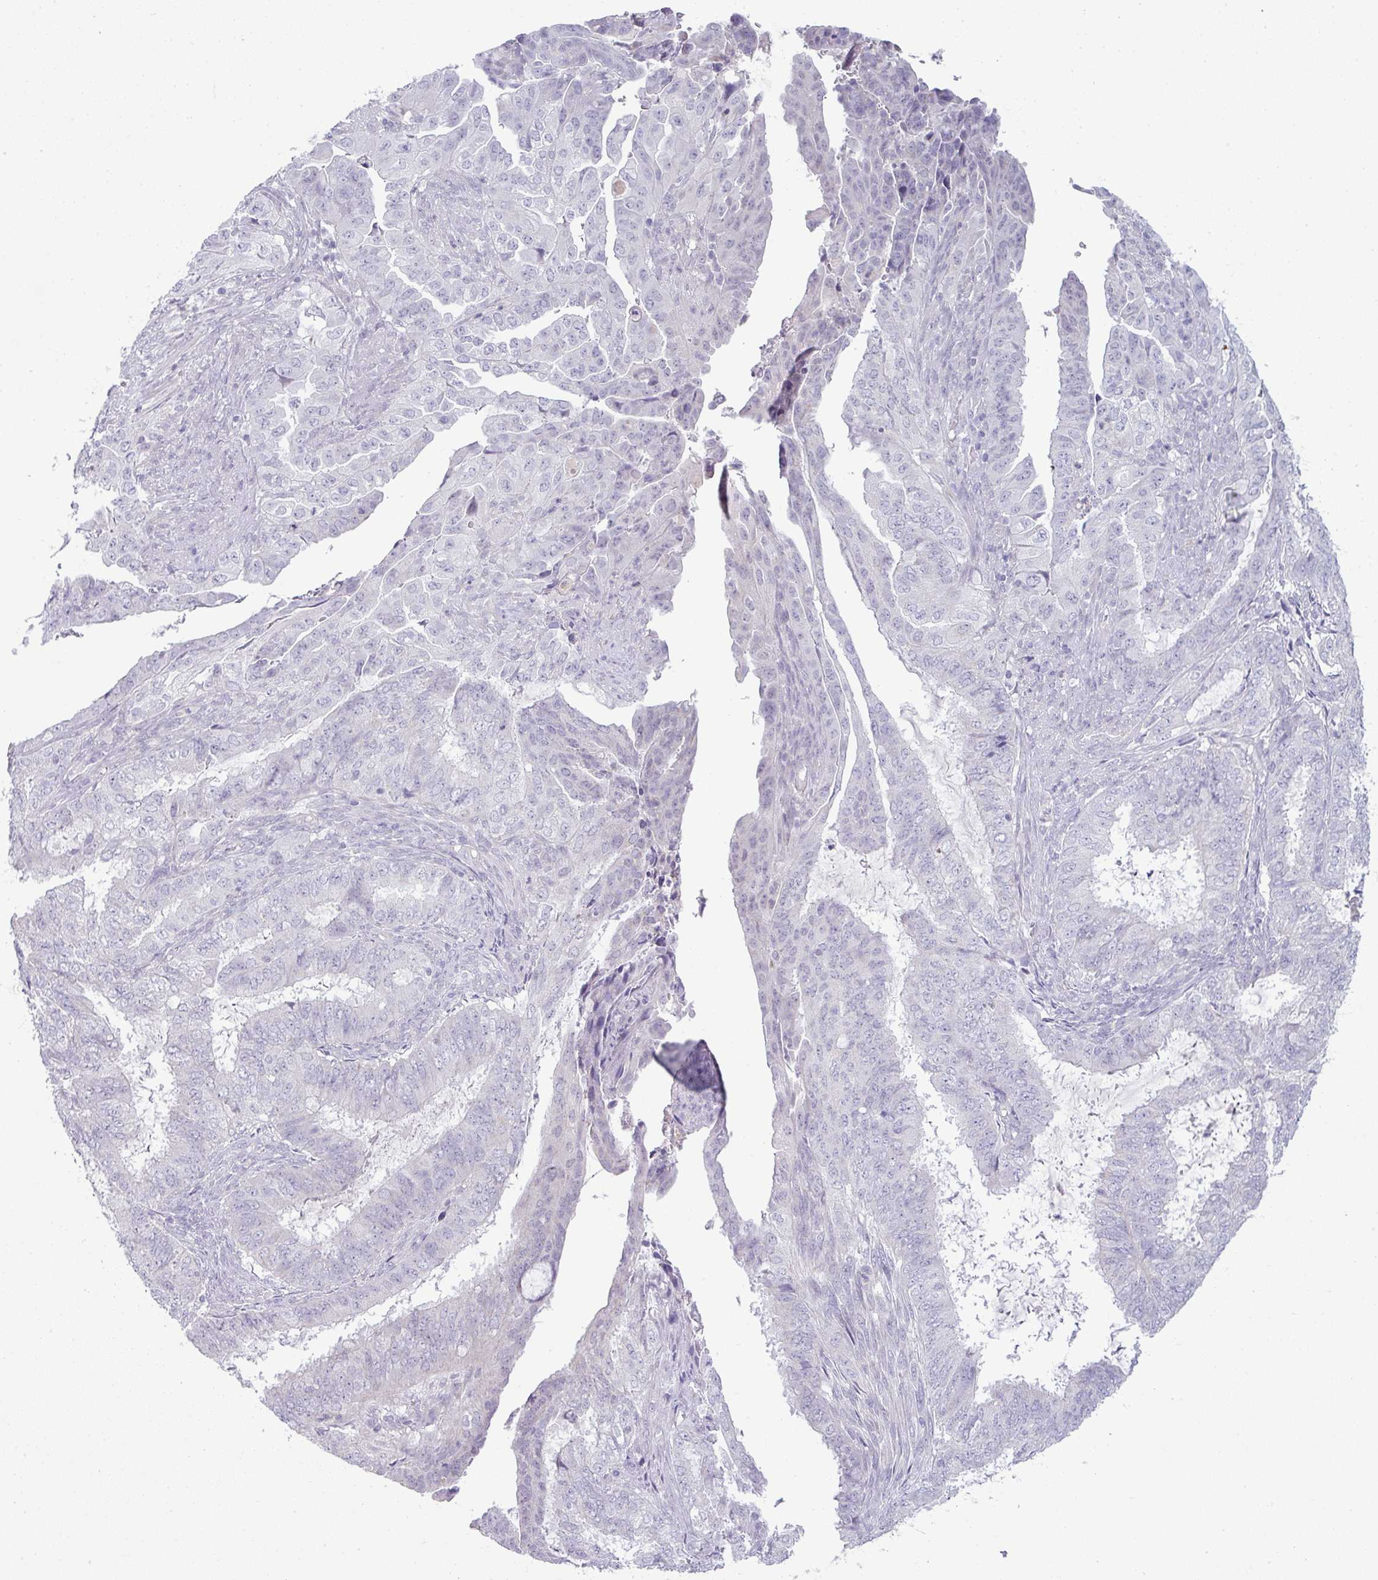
{"staining": {"intensity": "negative", "quantity": "none", "location": "none"}, "tissue": "endometrial cancer", "cell_type": "Tumor cells", "image_type": "cancer", "snomed": [{"axis": "morphology", "description": "Adenocarcinoma, NOS"}, {"axis": "topography", "description": "Endometrium"}], "caption": "Immunohistochemistry (IHC) photomicrograph of neoplastic tissue: human endometrial cancer (adenocarcinoma) stained with DAB (3,3'-diaminobenzidine) demonstrates no significant protein positivity in tumor cells. (Brightfield microscopy of DAB immunohistochemistry (IHC) at high magnification).", "gene": "HBEGF", "patient": {"sex": "female", "age": 51}}